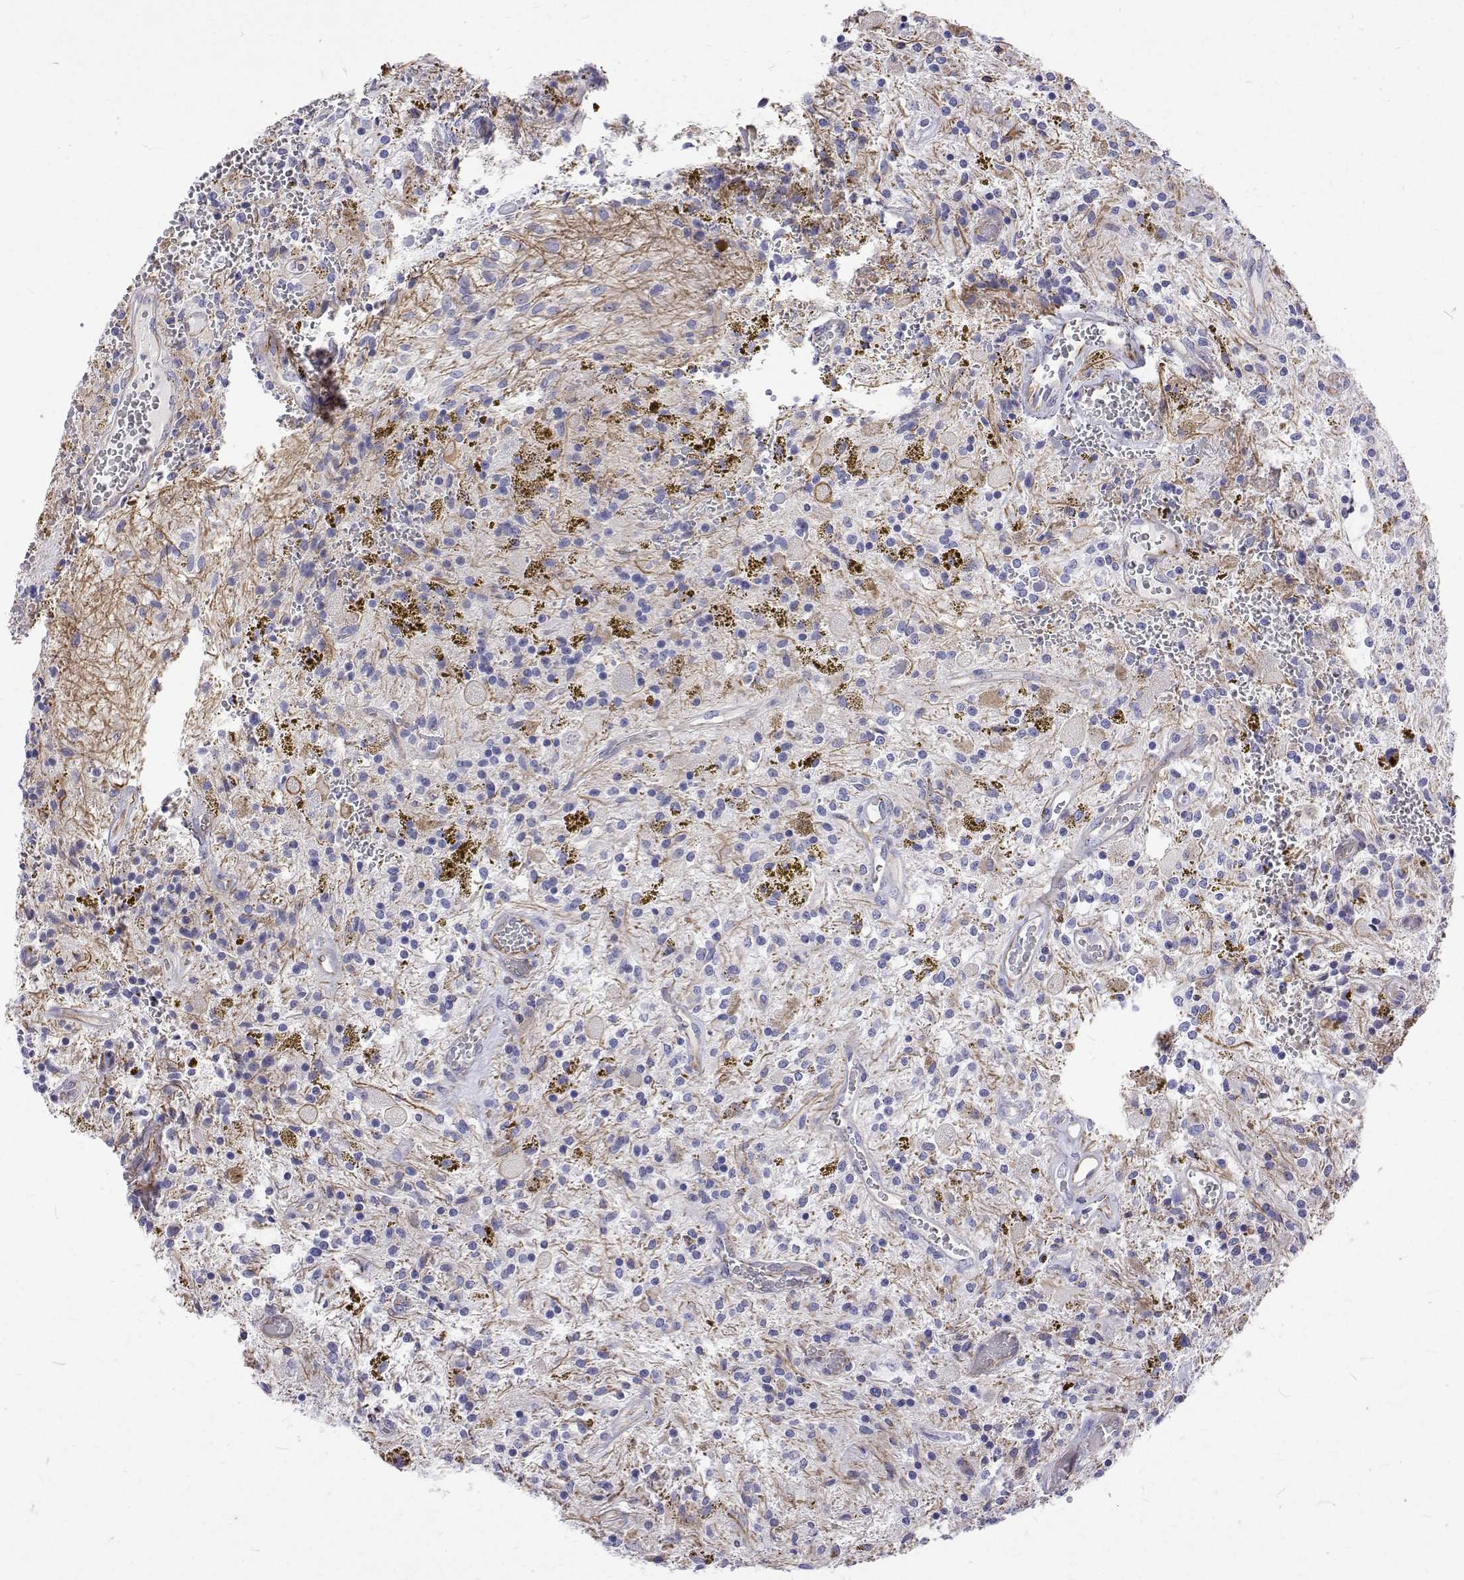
{"staining": {"intensity": "negative", "quantity": "none", "location": "none"}, "tissue": "glioma", "cell_type": "Tumor cells", "image_type": "cancer", "snomed": [{"axis": "morphology", "description": "Glioma, malignant, Low grade"}, {"axis": "topography", "description": "Cerebellum"}], "caption": "DAB immunohistochemical staining of malignant low-grade glioma displays no significant expression in tumor cells.", "gene": "OPRPN", "patient": {"sex": "female", "age": 14}}